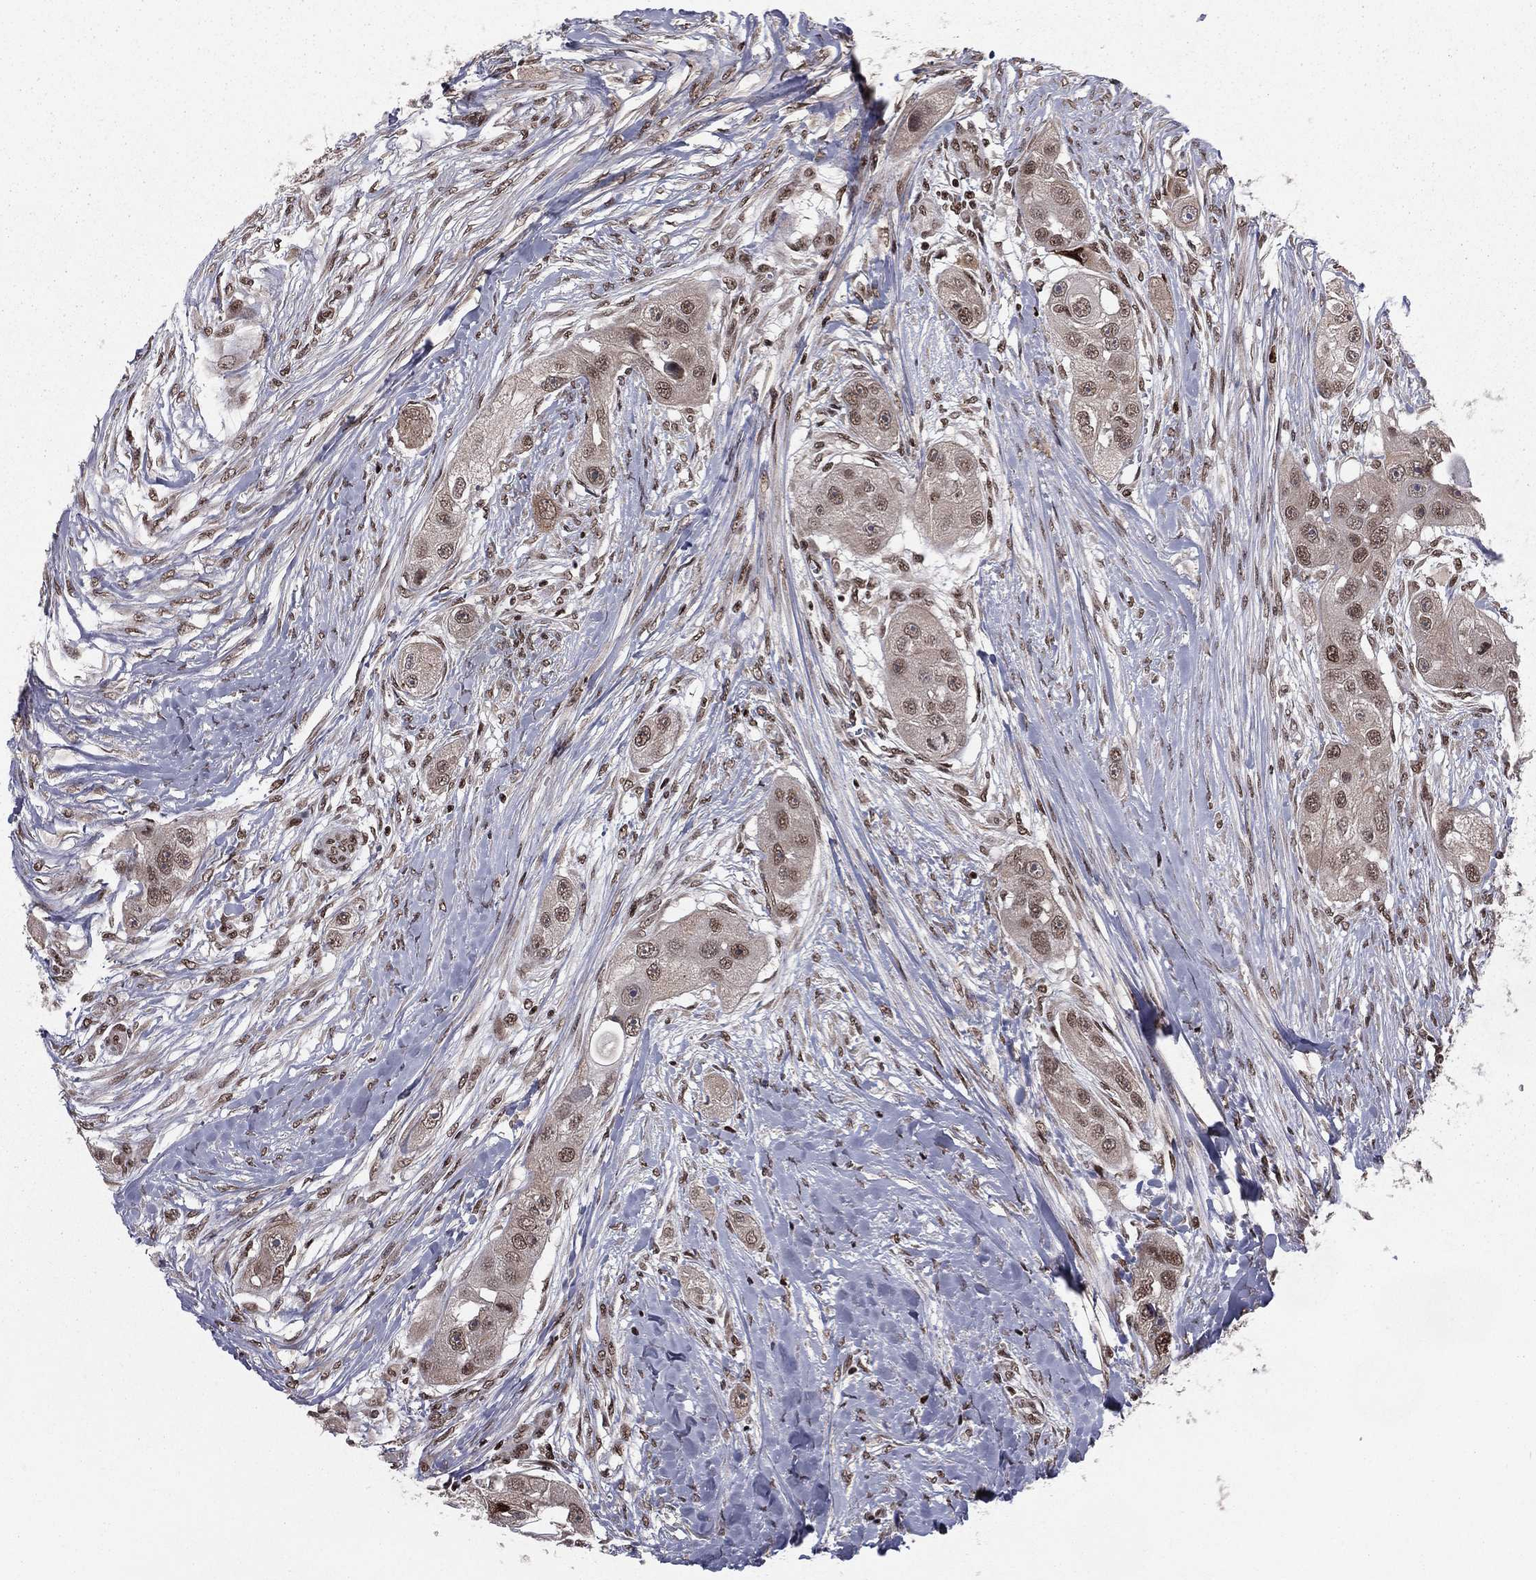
{"staining": {"intensity": "moderate", "quantity": "<25%", "location": "nuclear"}, "tissue": "head and neck cancer", "cell_type": "Tumor cells", "image_type": "cancer", "snomed": [{"axis": "morphology", "description": "Normal tissue, NOS"}, {"axis": "morphology", "description": "Squamous cell carcinoma, NOS"}, {"axis": "topography", "description": "Skeletal muscle"}, {"axis": "topography", "description": "Head-Neck"}], "caption": "Protein staining by IHC displays moderate nuclear staining in approximately <25% of tumor cells in head and neck squamous cell carcinoma.", "gene": "NFYB", "patient": {"sex": "male", "age": 51}}